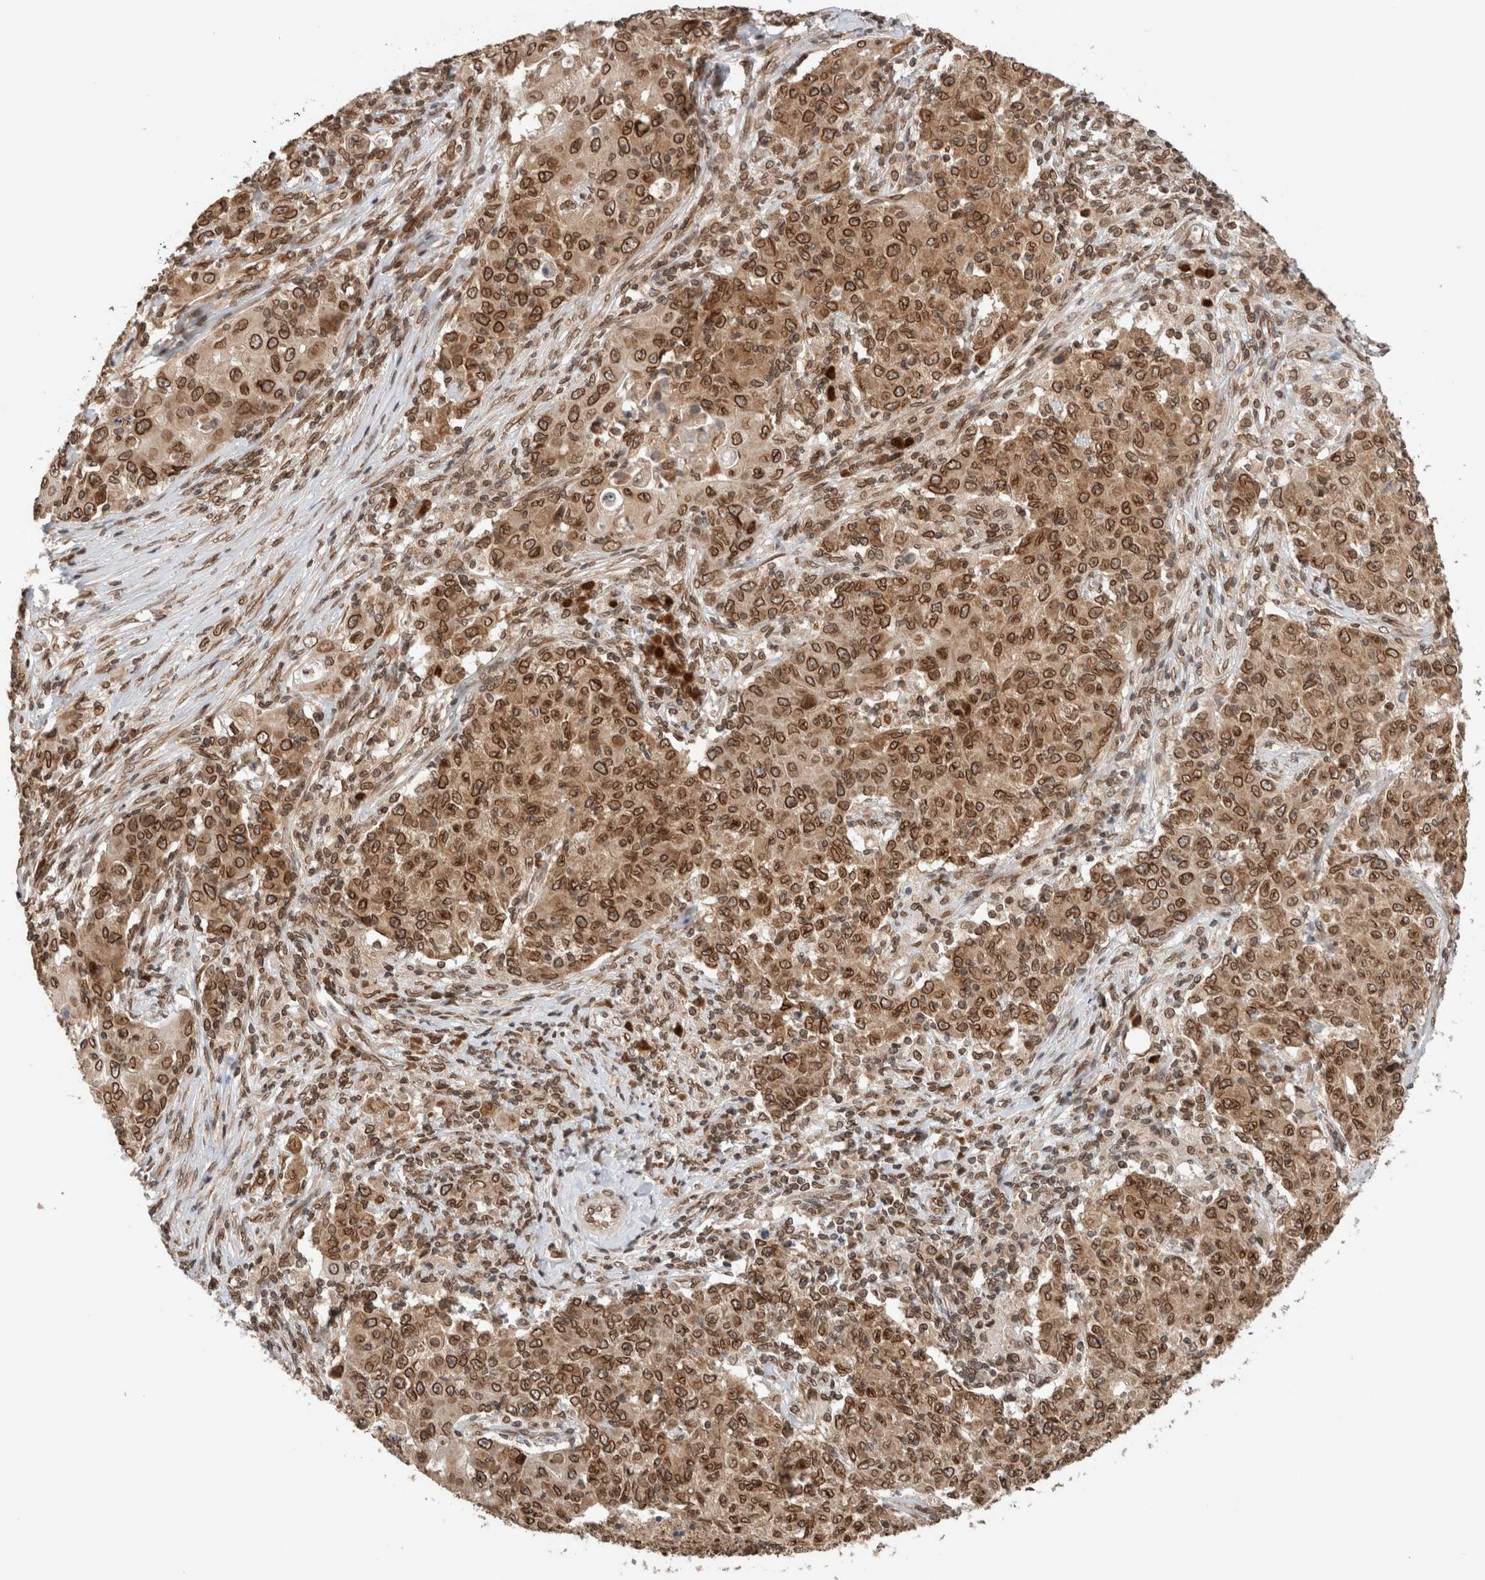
{"staining": {"intensity": "strong", "quantity": ">75%", "location": "cytoplasmic/membranous,nuclear"}, "tissue": "ovarian cancer", "cell_type": "Tumor cells", "image_type": "cancer", "snomed": [{"axis": "morphology", "description": "Carcinoma, endometroid"}, {"axis": "topography", "description": "Ovary"}], "caption": "Immunohistochemistry of ovarian endometroid carcinoma exhibits high levels of strong cytoplasmic/membranous and nuclear expression in about >75% of tumor cells.", "gene": "TPR", "patient": {"sex": "female", "age": 42}}